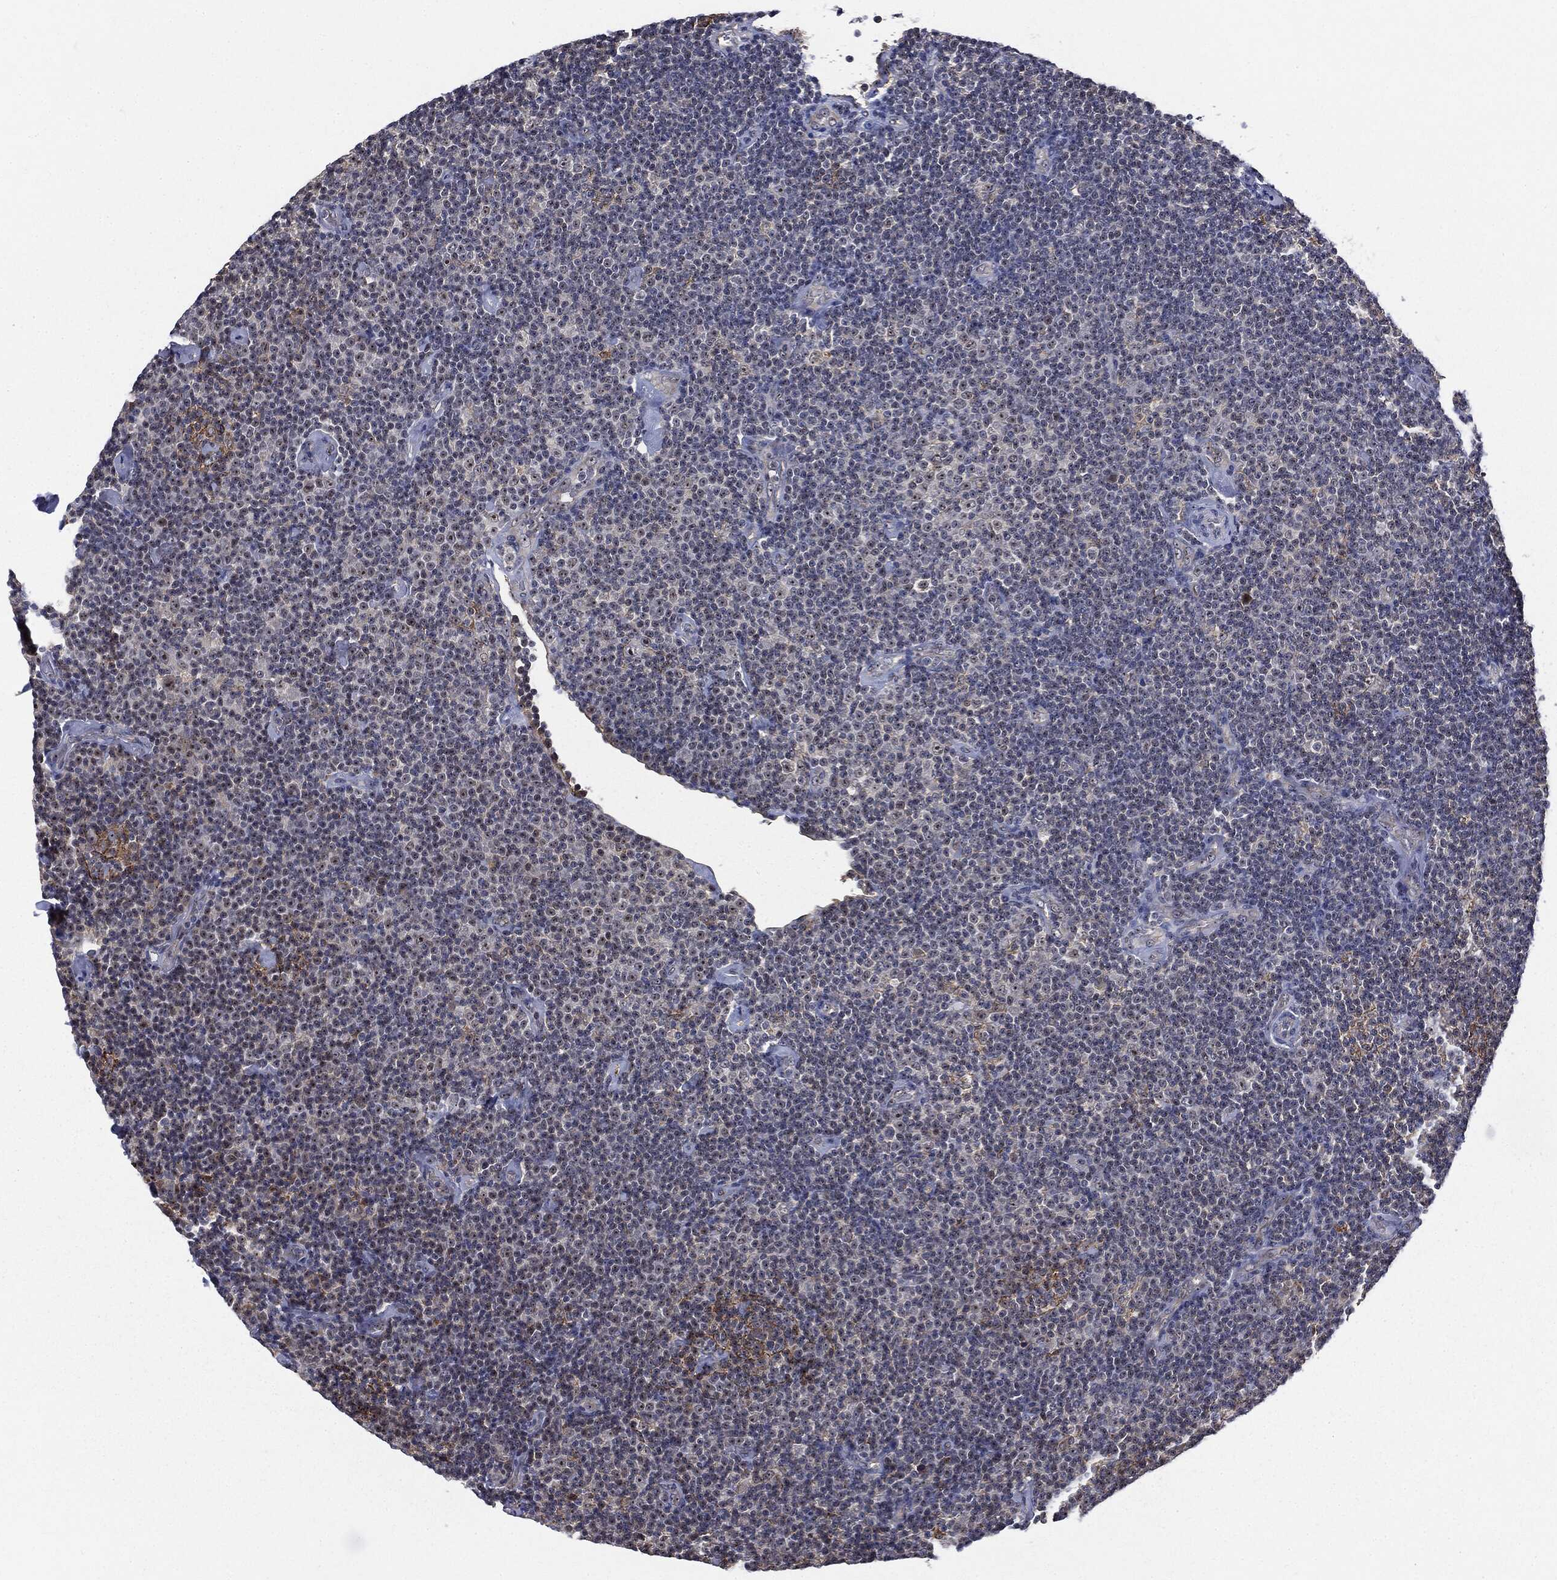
{"staining": {"intensity": "weak", "quantity": "25%-75%", "location": "nuclear"}, "tissue": "lymphoma", "cell_type": "Tumor cells", "image_type": "cancer", "snomed": [{"axis": "morphology", "description": "Malignant lymphoma, non-Hodgkin's type, Low grade"}, {"axis": "topography", "description": "Lymph node"}], "caption": "High-power microscopy captured an immunohistochemistry photomicrograph of lymphoma, revealing weak nuclear staining in approximately 25%-75% of tumor cells.", "gene": "TRMT1L", "patient": {"sex": "male", "age": 81}}